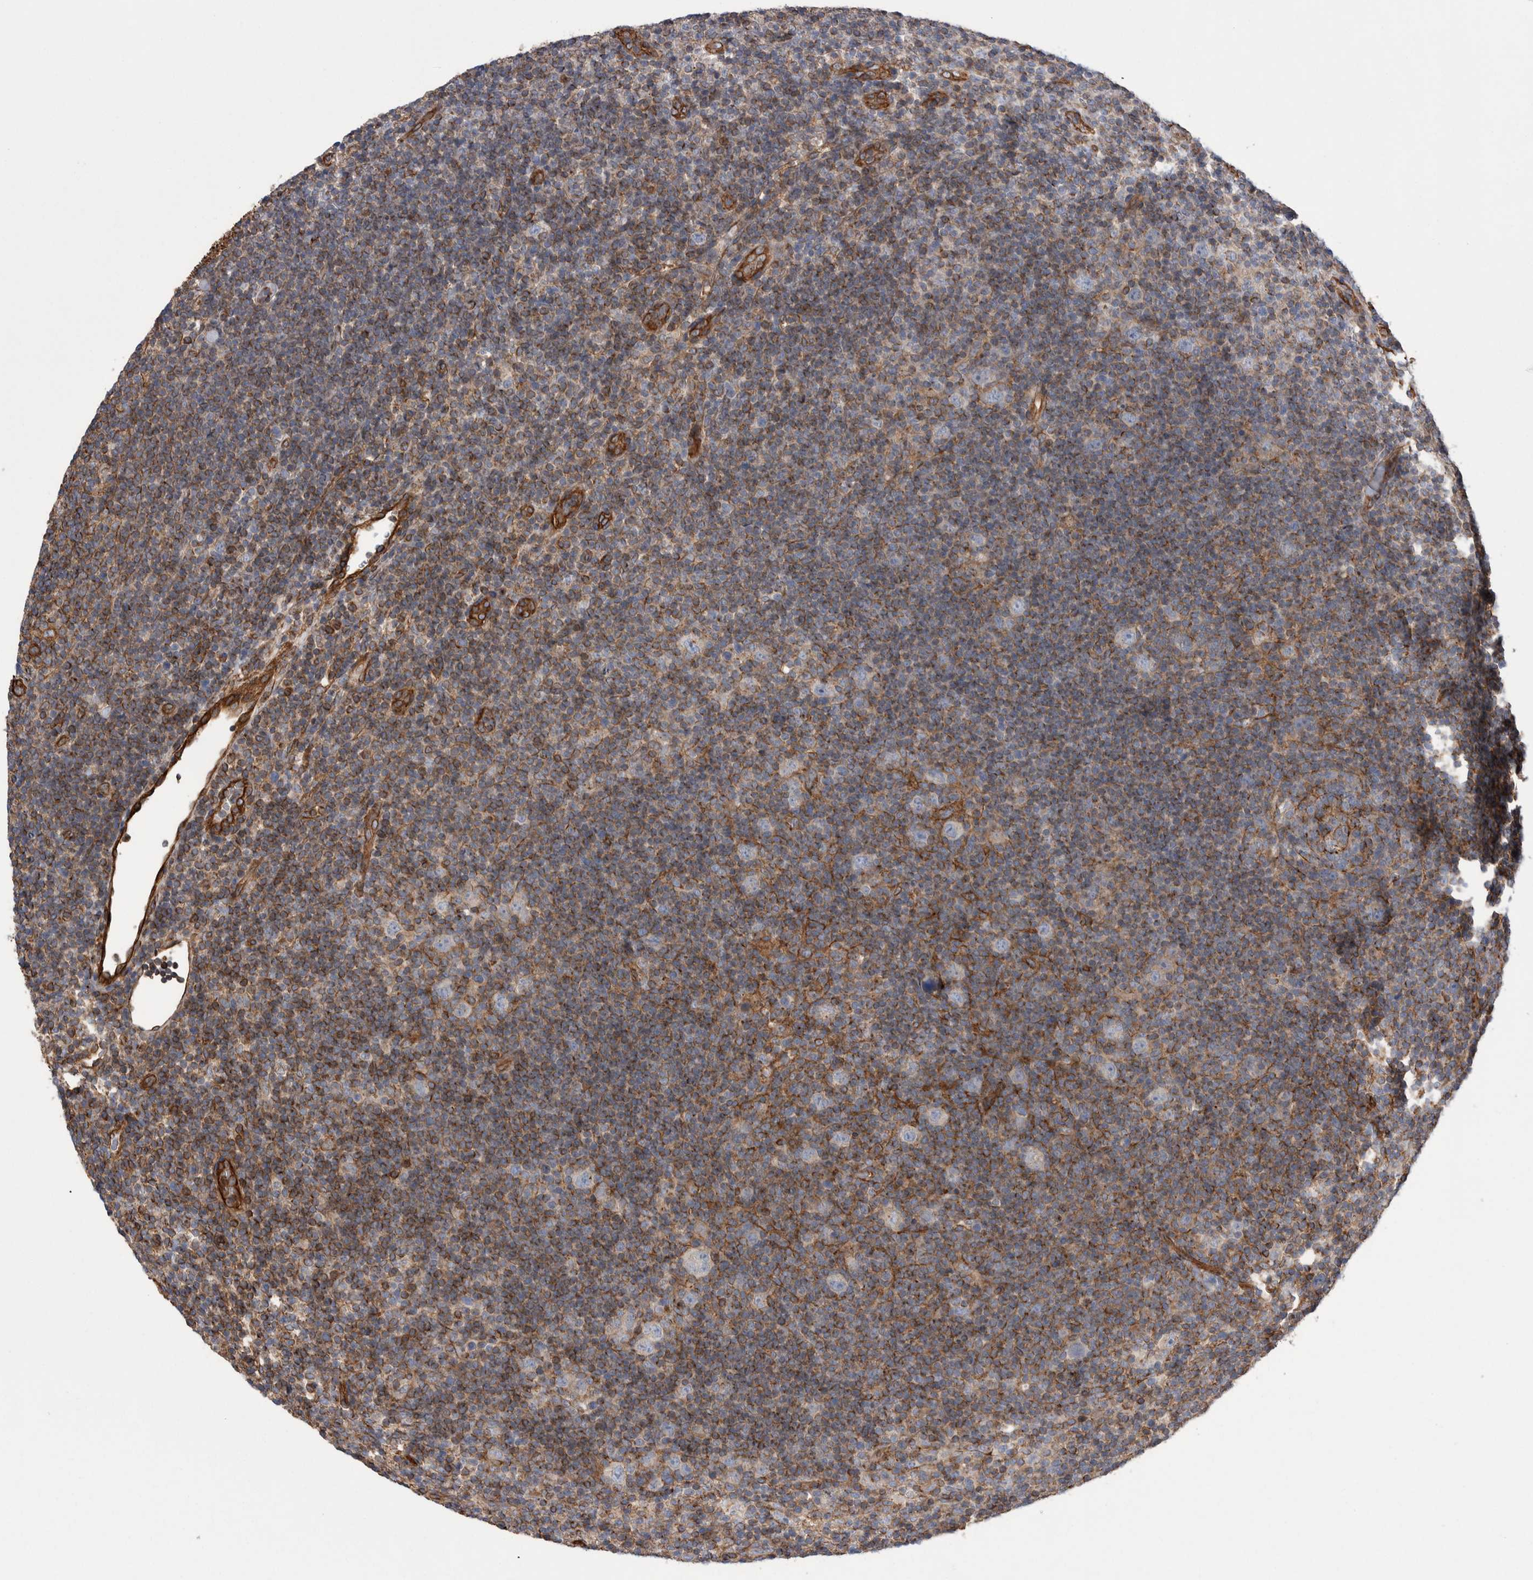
{"staining": {"intensity": "negative", "quantity": "none", "location": "none"}, "tissue": "lymphoma", "cell_type": "Tumor cells", "image_type": "cancer", "snomed": [{"axis": "morphology", "description": "Hodgkin's disease, NOS"}, {"axis": "topography", "description": "Lymph node"}], "caption": "Protein analysis of Hodgkin's disease displays no significant expression in tumor cells.", "gene": "KIF12", "patient": {"sex": "female", "age": 57}}